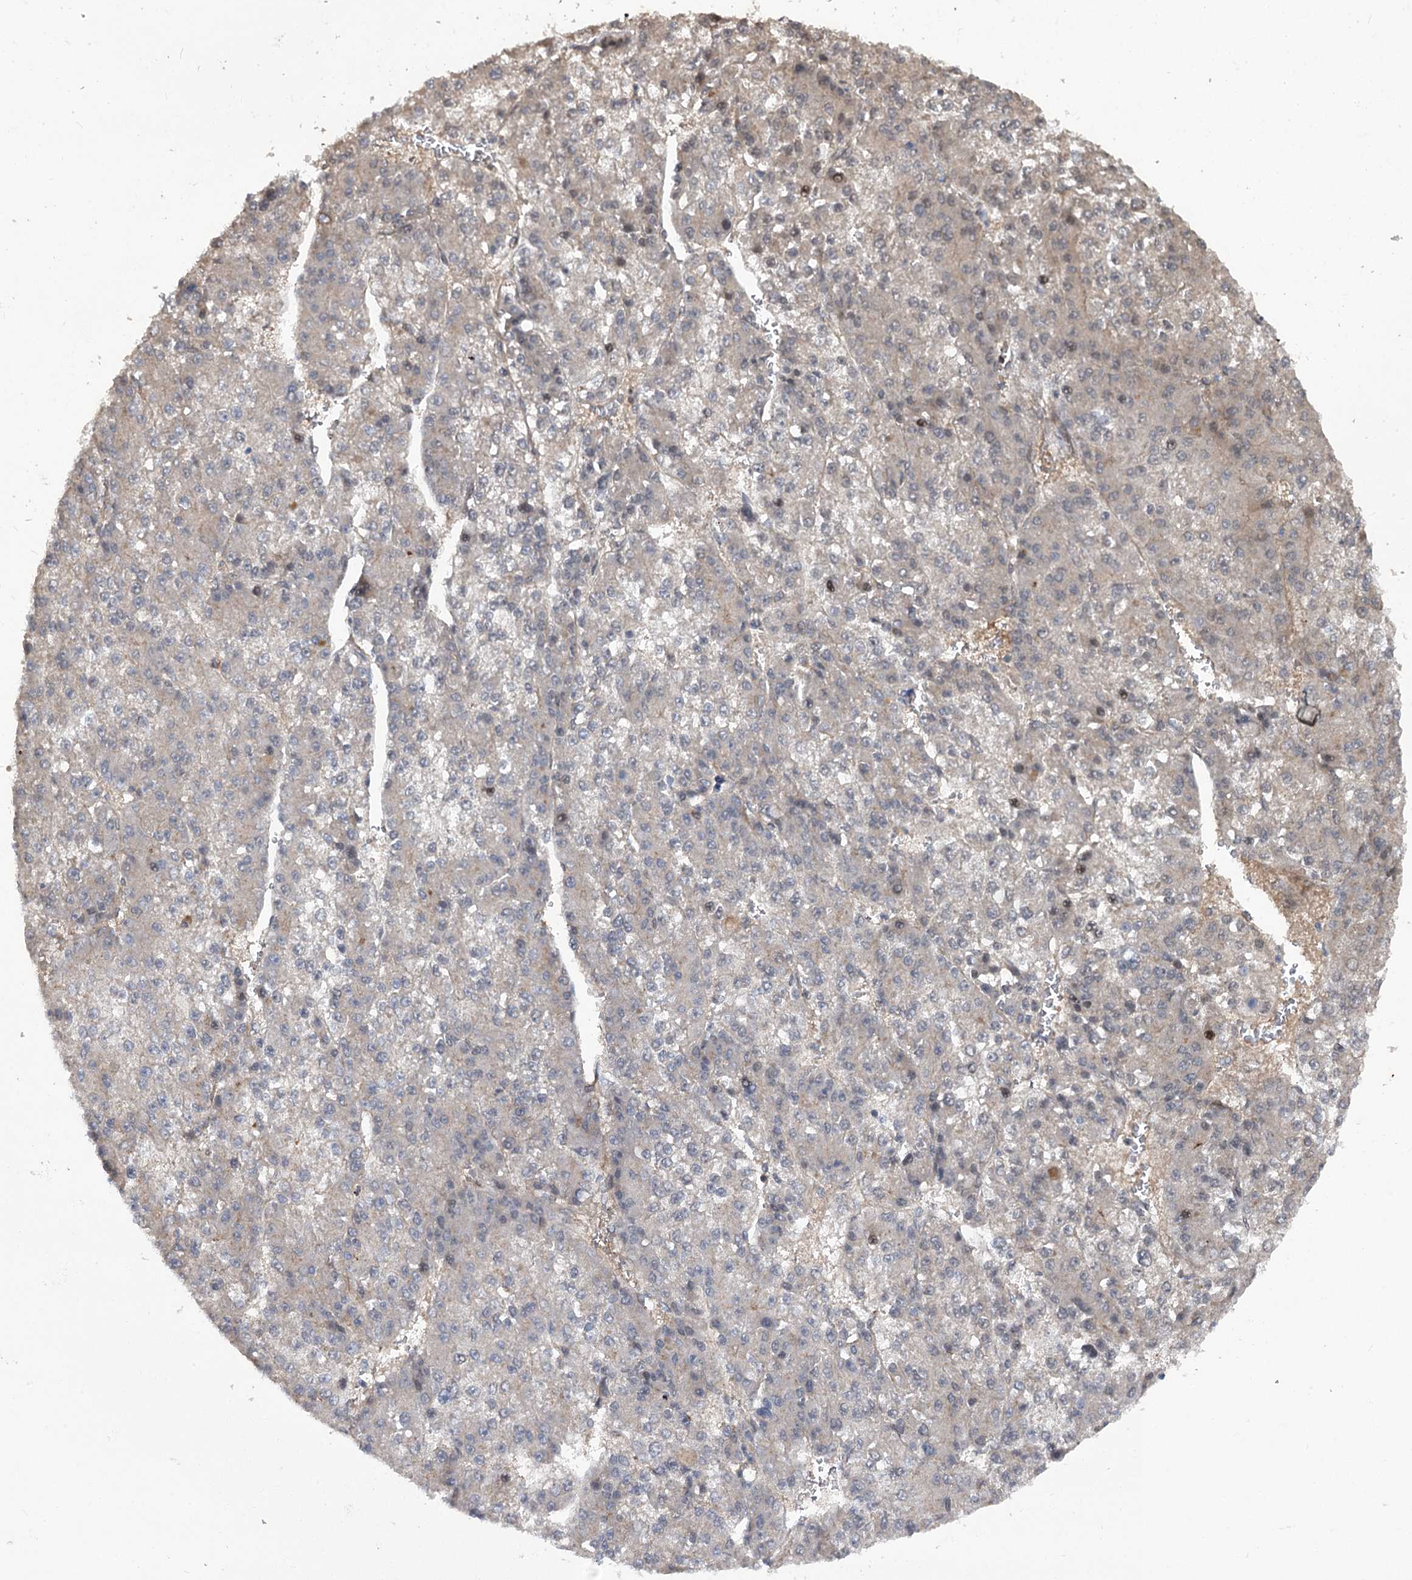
{"staining": {"intensity": "weak", "quantity": "25%-75%", "location": "cytoplasmic/membranous"}, "tissue": "liver cancer", "cell_type": "Tumor cells", "image_type": "cancer", "snomed": [{"axis": "morphology", "description": "Carcinoma, Hepatocellular, NOS"}, {"axis": "topography", "description": "Liver"}], "caption": "Immunohistochemical staining of hepatocellular carcinoma (liver) demonstrates weak cytoplasmic/membranous protein positivity in about 25%-75% of tumor cells. The staining is performed using DAB brown chromogen to label protein expression. The nuclei are counter-stained blue using hematoxylin.", "gene": "STX6", "patient": {"sex": "female", "age": 73}}